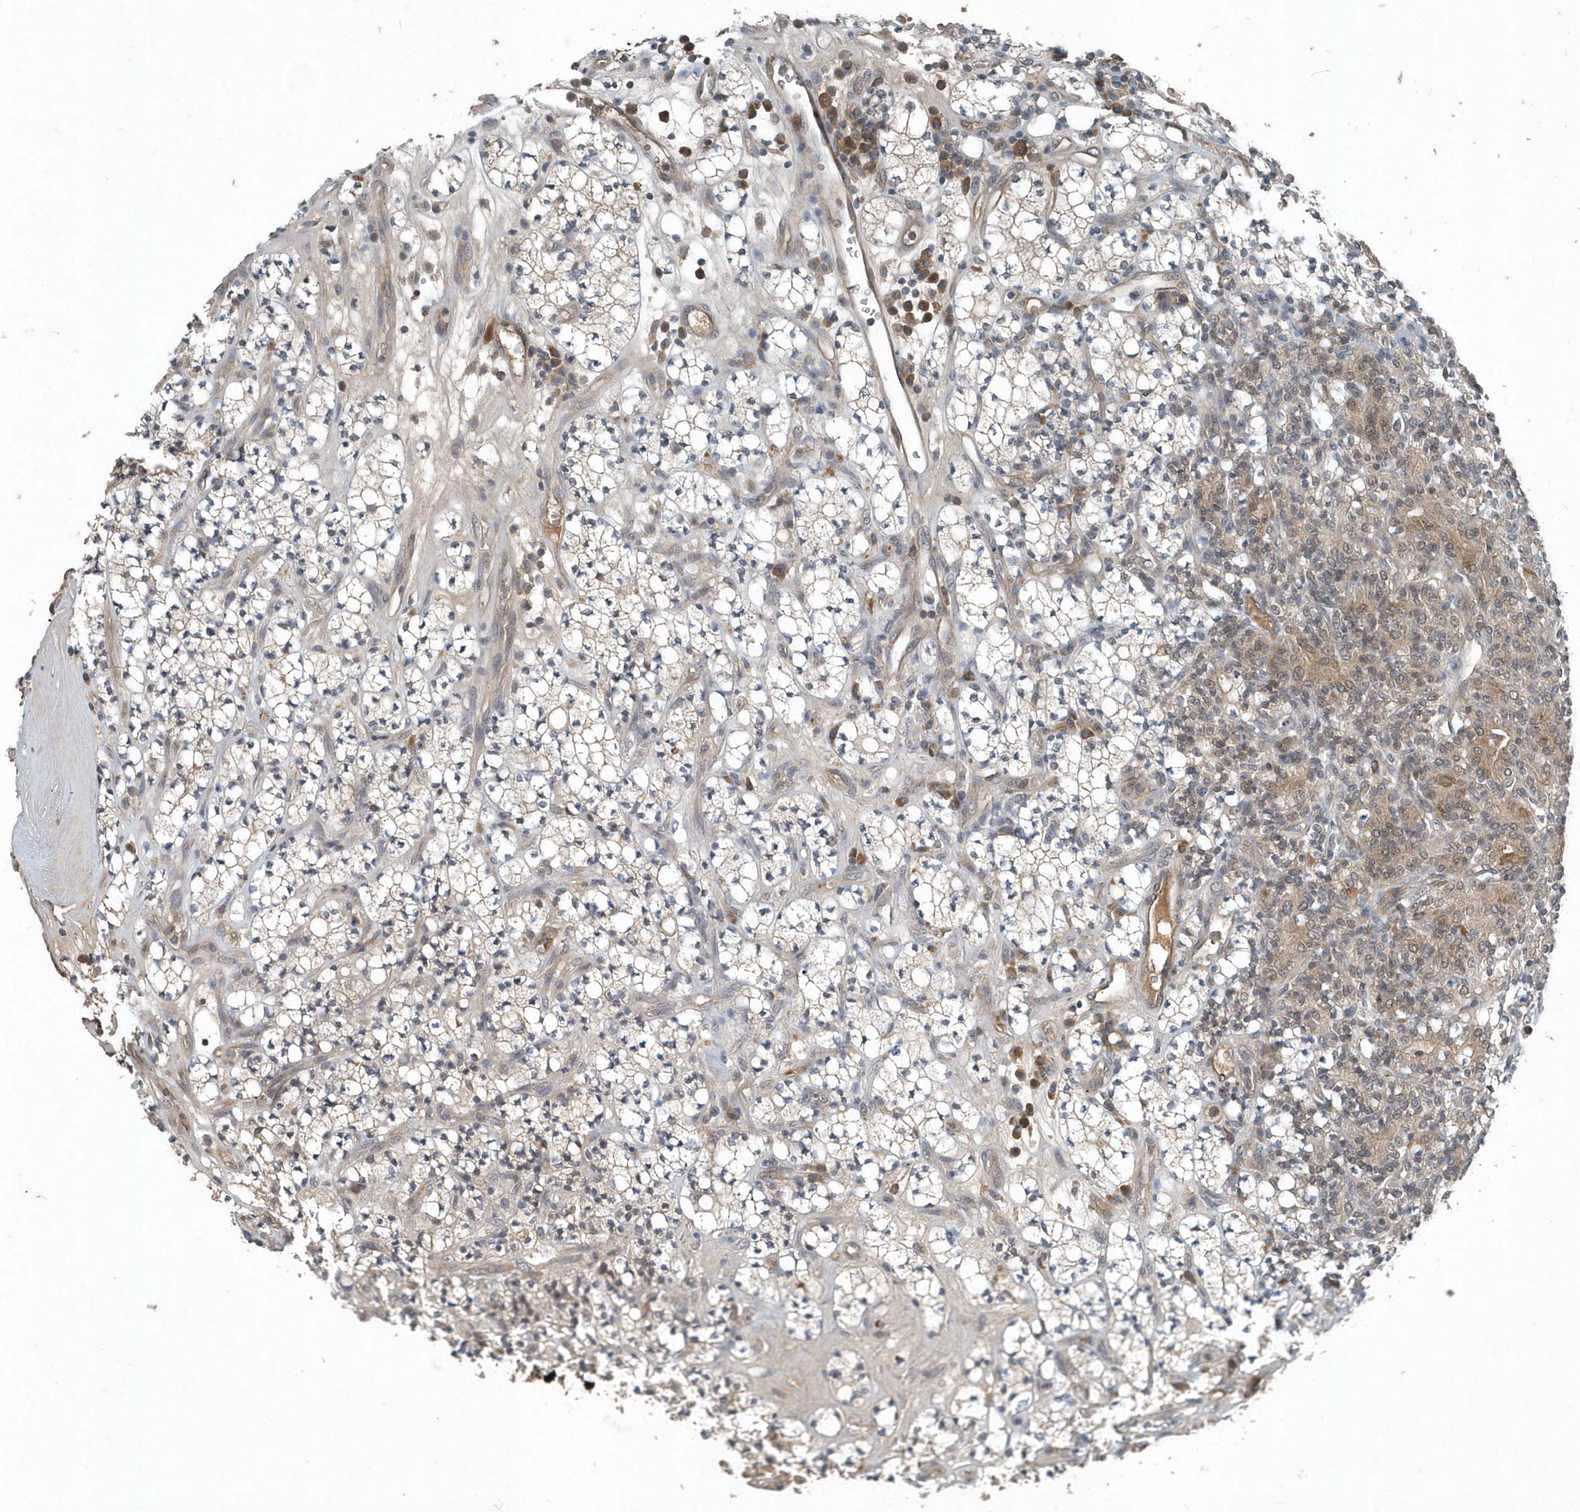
{"staining": {"intensity": "weak", "quantity": "25%-75%", "location": "cytoplasmic/membranous"}, "tissue": "renal cancer", "cell_type": "Tumor cells", "image_type": "cancer", "snomed": [{"axis": "morphology", "description": "Adenocarcinoma, NOS"}, {"axis": "topography", "description": "Kidney"}], "caption": "Immunohistochemistry (DAB (3,3'-diaminobenzidine)) staining of human adenocarcinoma (renal) reveals weak cytoplasmic/membranous protein expression in about 25%-75% of tumor cells. (DAB (3,3'-diaminobenzidine) IHC, brown staining for protein, blue staining for nuclei).", "gene": "SCFD2", "patient": {"sex": "male", "age": 77}}